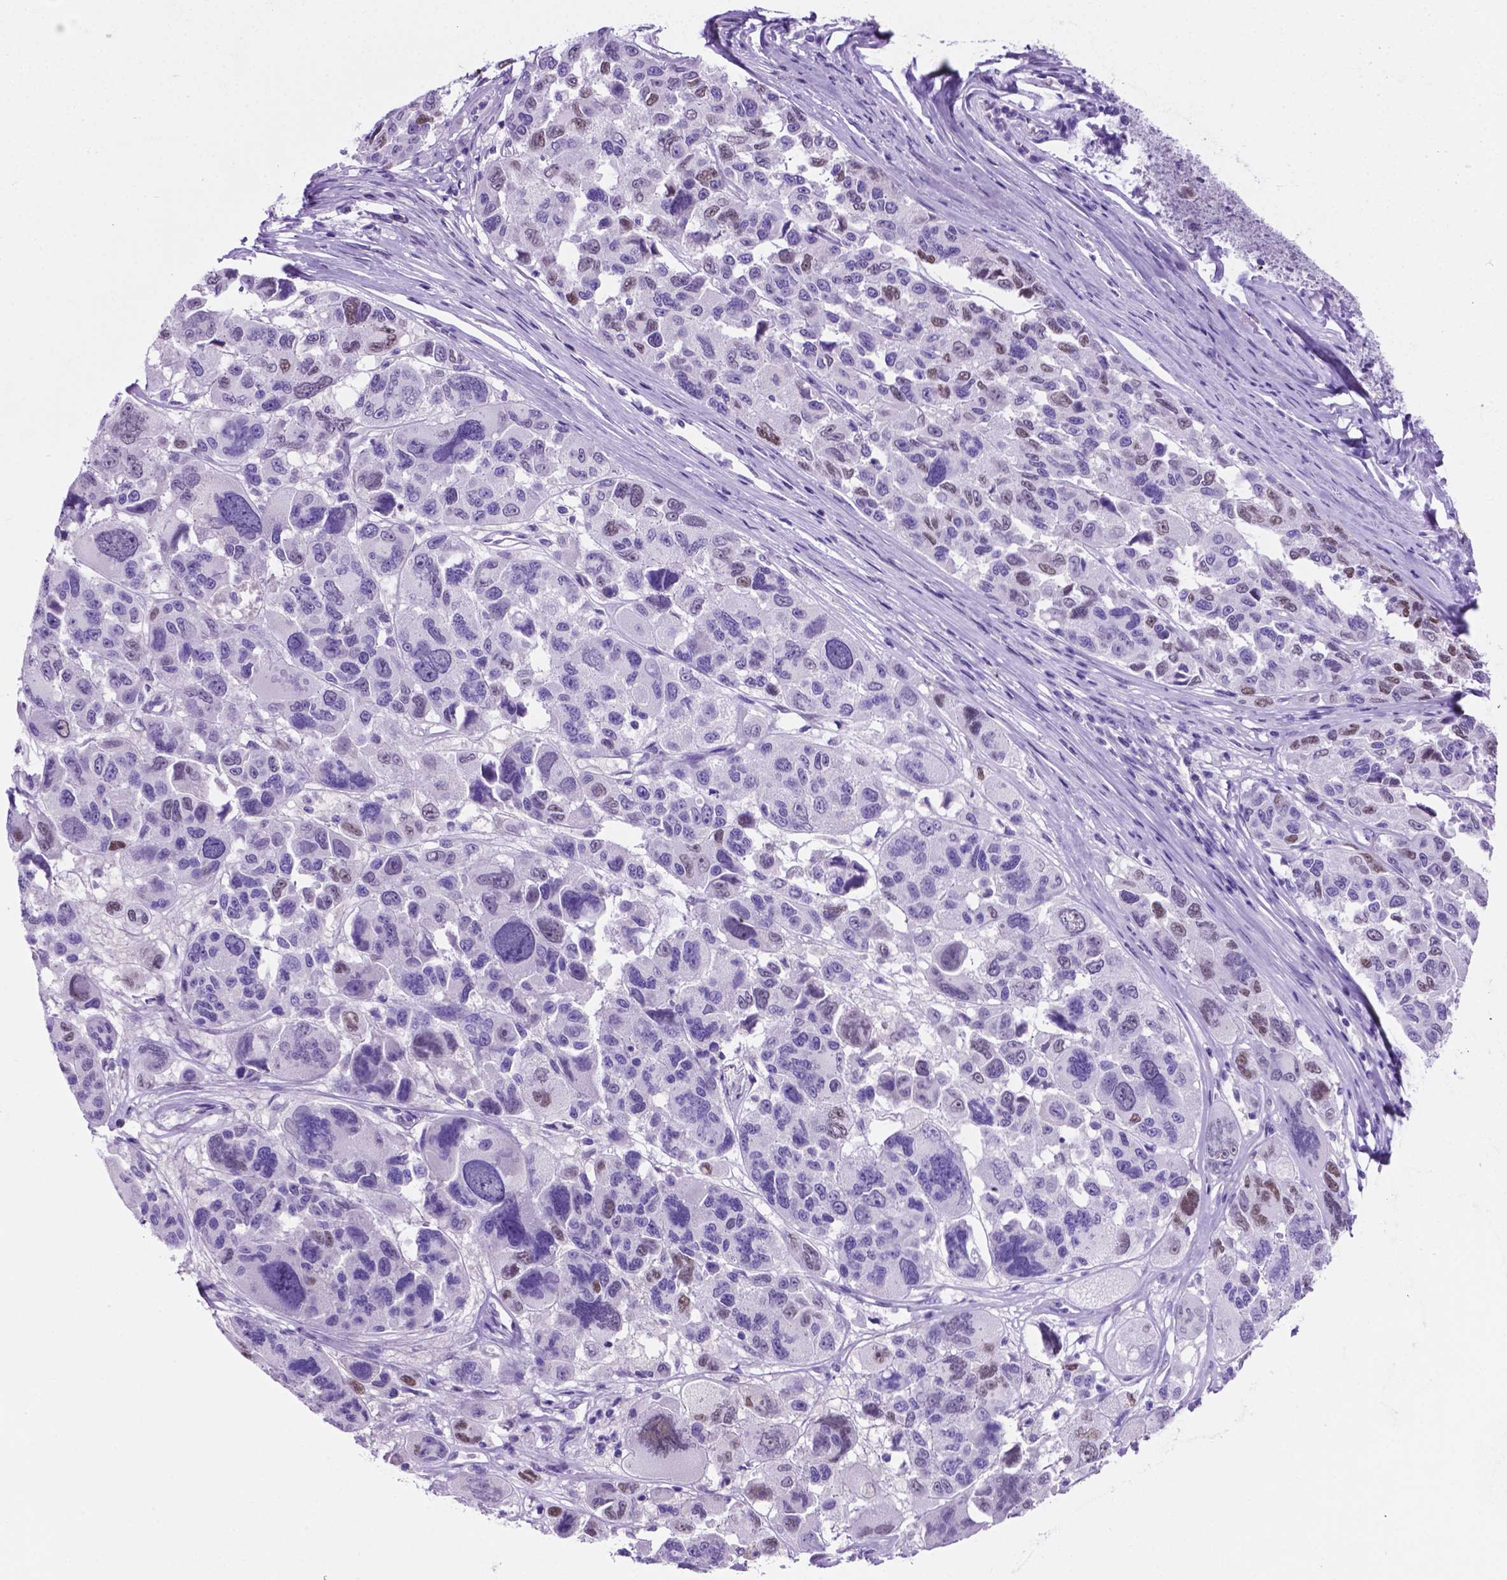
{"staining": {"intensity": "moderate", "quantity": "<25%", "location": "nuclear"}, "tissue": "melanoma", "cell_type": "Tumor cells", "image_type": "cancer", "snomed": [{"axis": "morphology", "description": "Malignant melanoma, NOS"}, {"axis": "topography", "description": "Skin"}], "caption": "Immunohistochemical staining of human malignant melanoma shows low levels of moderate nuclear staining in about <25% of tumor cells.", "gene": "TMEM210", "patient": {"sex": "female", "age": 66}}